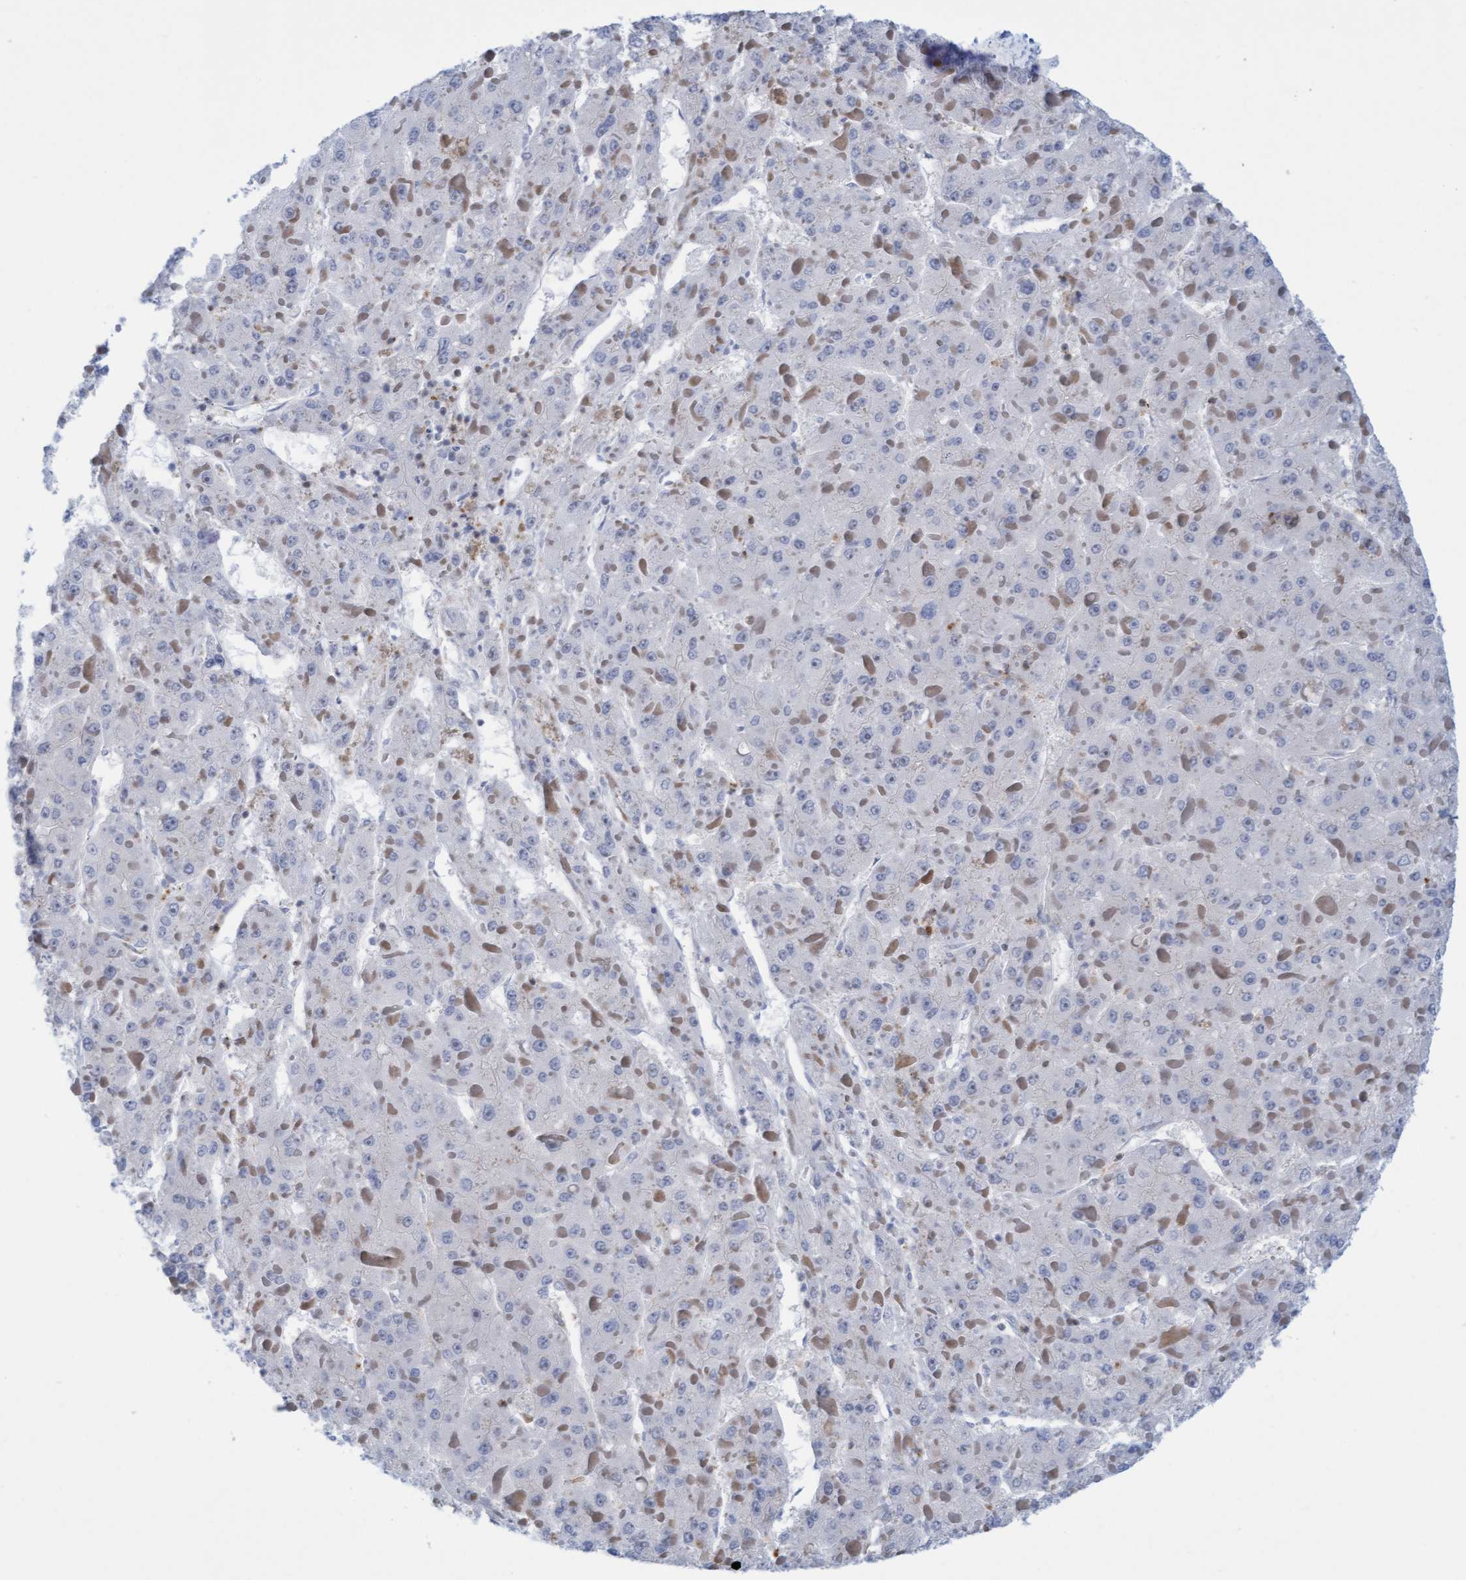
{"staining": {"intensity": "negative", "quantity": "none", "location": "none"}, "tissue": "liver cancer", "cell_type": "Tumor cells", "image_type": "cancer", "snomed": [{"axis": "morphology", "description": "Carcinoma, Hepatocellular, NOS"}, {"axis": "topography", "description": "Liver"}], "caption": "DAB (3,3'-diaminobenzidine) immunohistochemical staining of liver hepatocellular carcinoma exhibits no significant staining in tumor cells.", "gene": "FNBP1", "patient": {"sex": "female", "age": 73}}